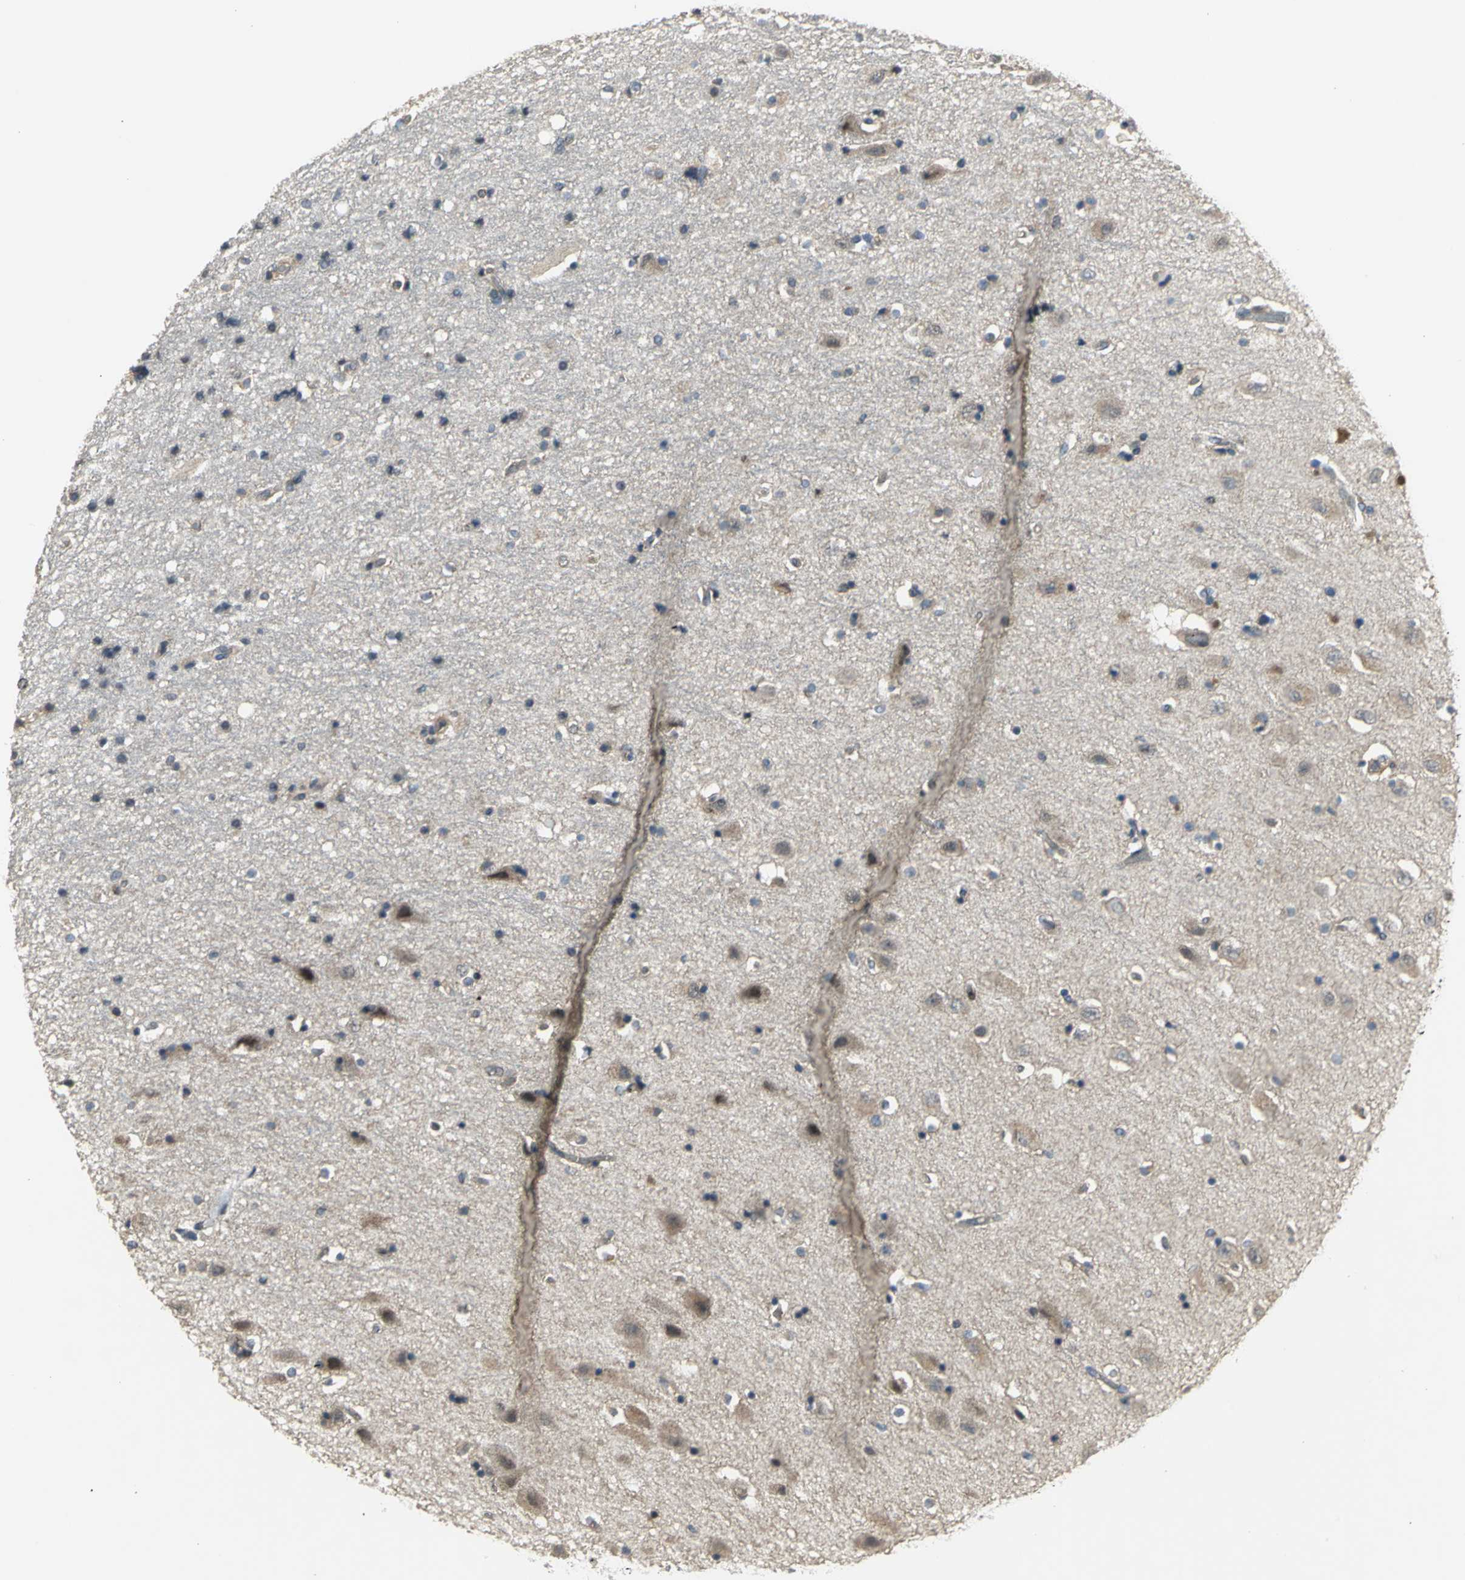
{"staining": {"intensity": "moderate", "quantity": "25%-75%", "location": "cytoplasmic/membranous,nuclear"}, "tissue": "hippocampus", "cell_type": "Glial cells", "image_type": "normal", "snomed": [{"axis": "morphology", "description": "Normal tissue, NOS"}, {"axis": "topography", "description": "Hippocampus"}], "caption": "This histopathology image displays unremarkable hippocampus stained with immunohistochemistry to label a protein in brown. The cytoplasmic/membranous,nuclear of glial cells show moderate positivity for the protein. Nuclei are counter-stained blue.", "gene": "AHR", "patient": {"sex": "female", "age": 54}}